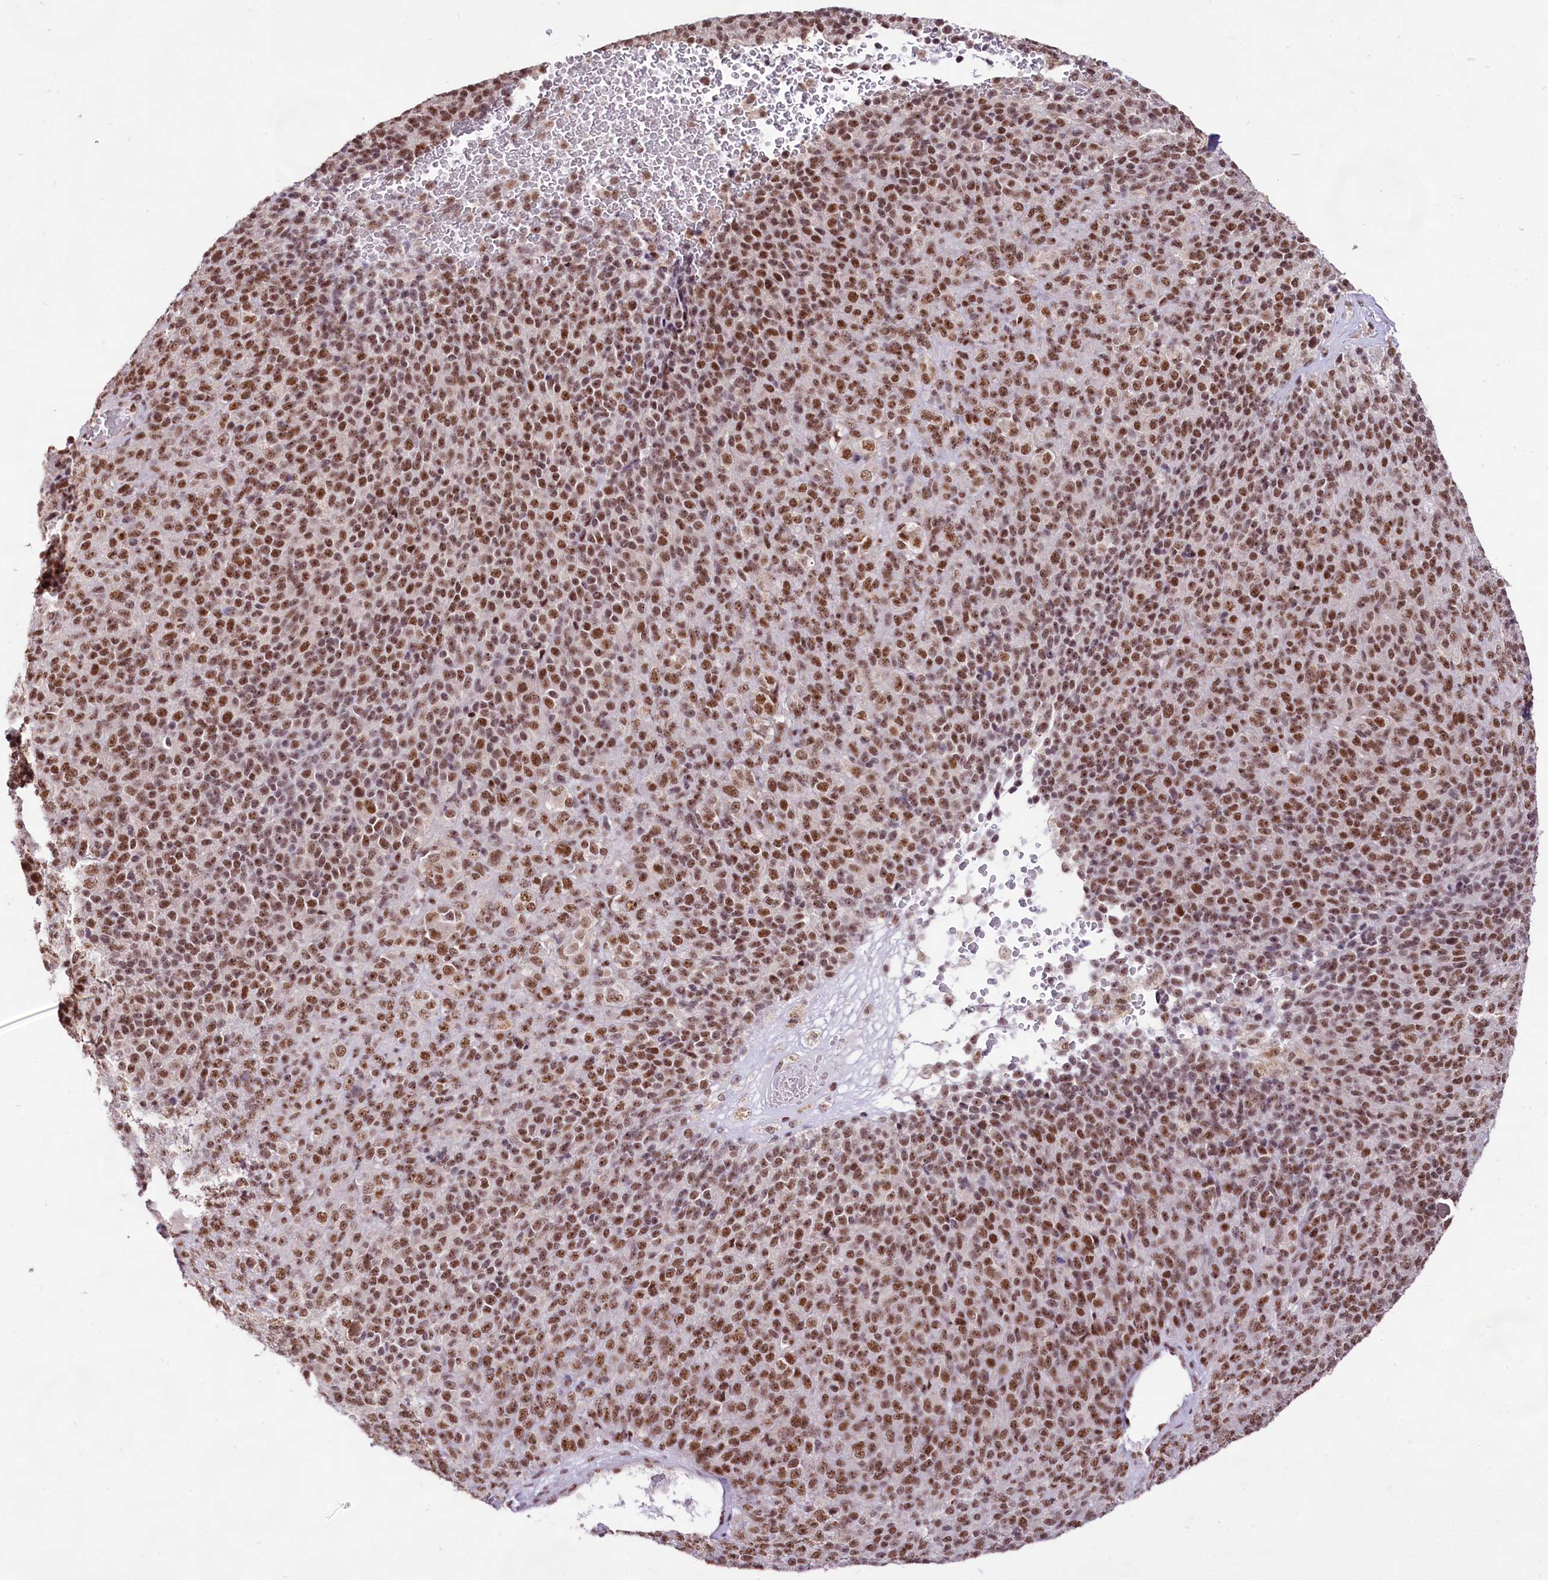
{"staining": {"intensity": "moderate", "quantity": ">75%", "location": "nuclear"}, "tissue": "melanoma", "cell_type": "Tumor cells", "image_type": "cancer", "snomed": [{"axis": "morphology", "description": "Malignant melanoma, Metastatic site"}, {"axis": "topography", "description": "Brain"}], "caption": "Moderate nuclear expression is present in approximately >75% of tumor cells in melanoma.", "gene": "HIRA", "patient": {"sex": "female", "age": 56}}